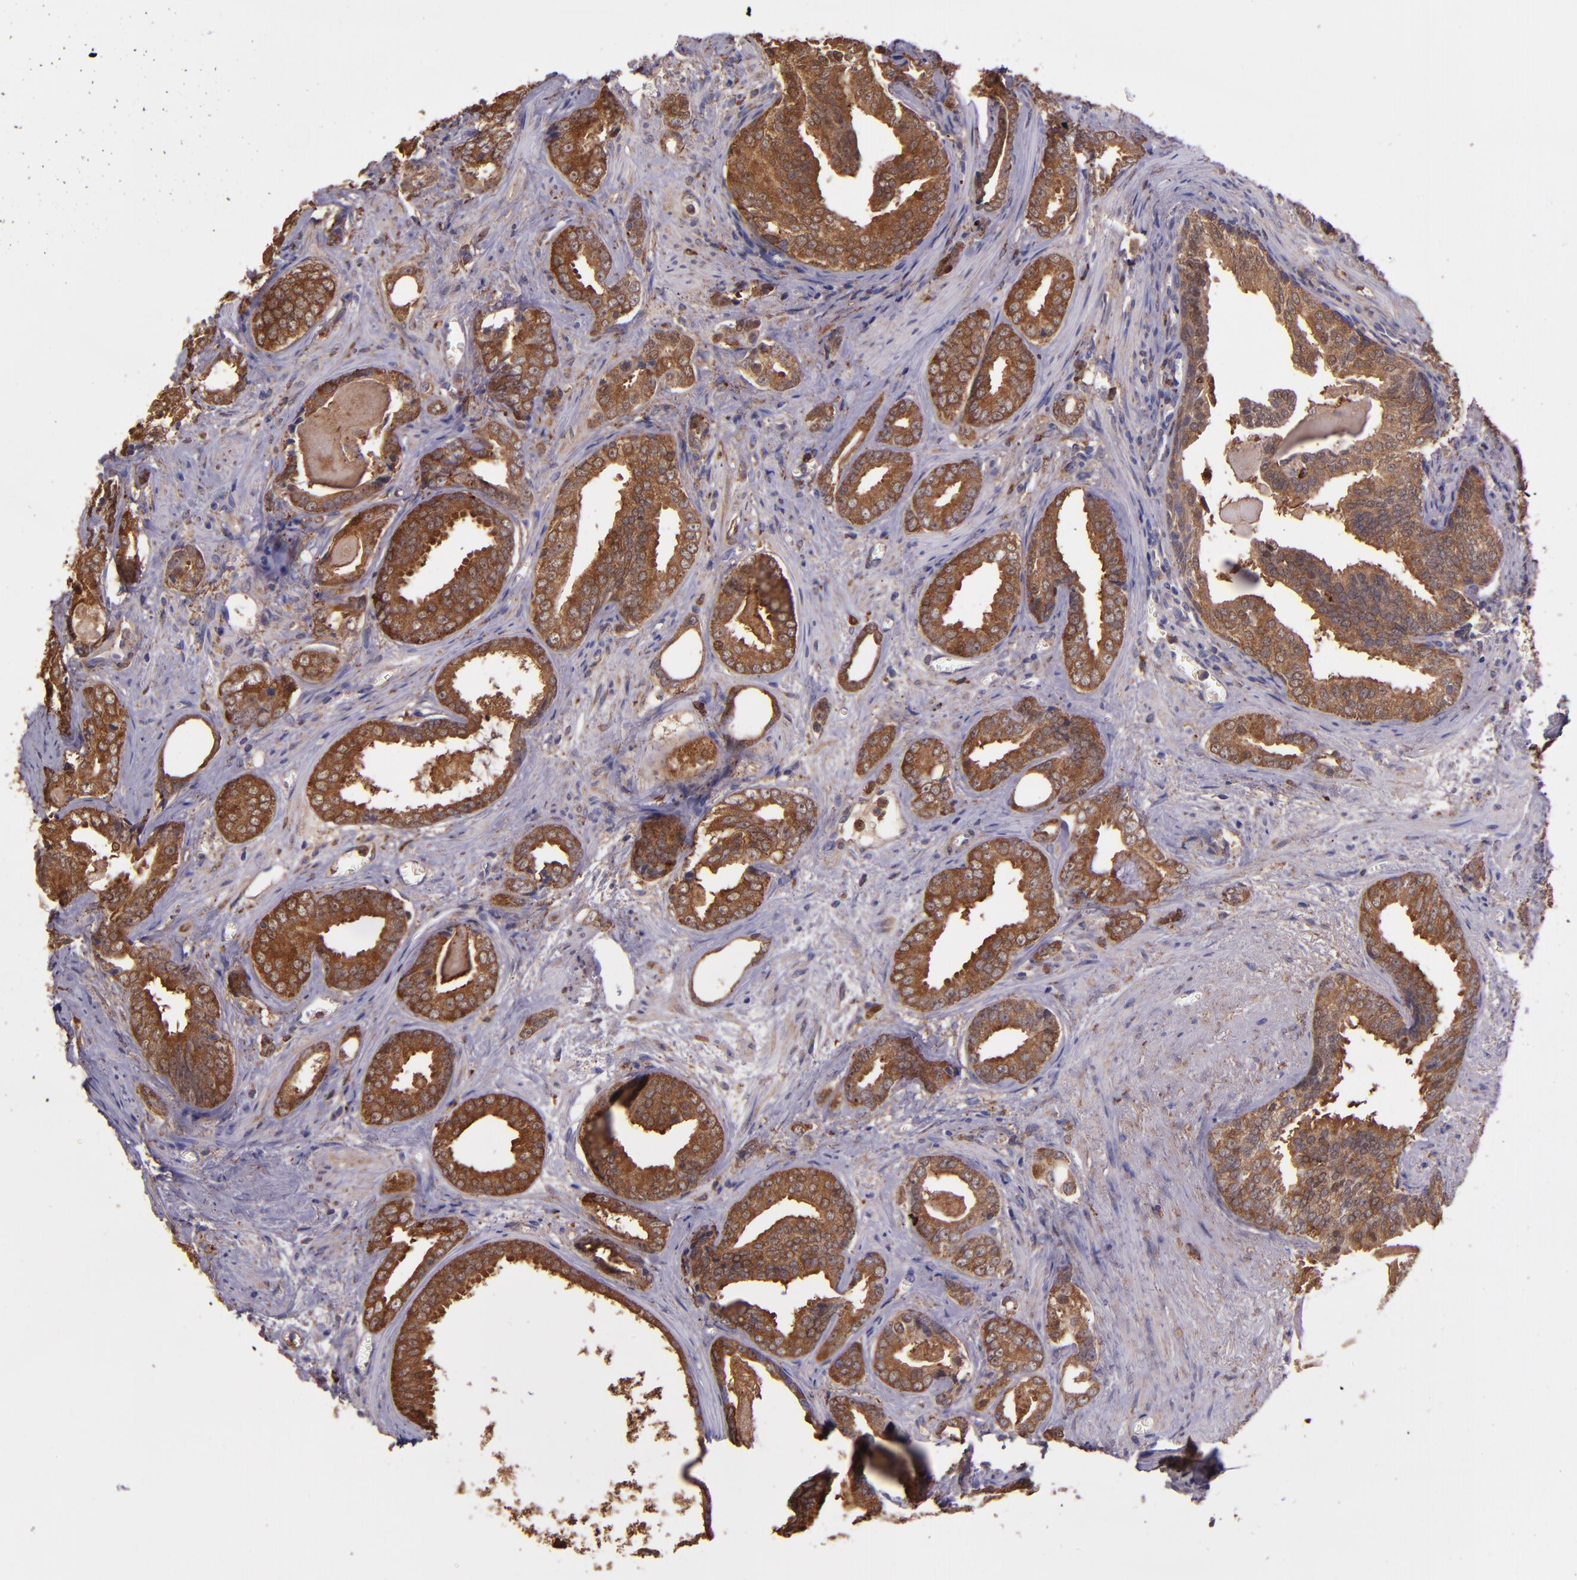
{"staining": {"intensity": "moderate", "quantity": ">75%", "location": "cytoplasmic/membranous"}, "tissue": "prostate cancer", "cell_type": "Tumor cells", "image_type": "cancer", "snomed": [{"axis": "morphology", "description": "Adenocarcinoma, Medium grade"}, {"axis": "topography", "description": "Prostate"}], "caption": "Human prostate medium-grade adenocarcinoma stained with a protein marker shows moderate staining in tumor cells.", "gene": "WASHC1", "patient": {"sex": "male", "age": 79}}